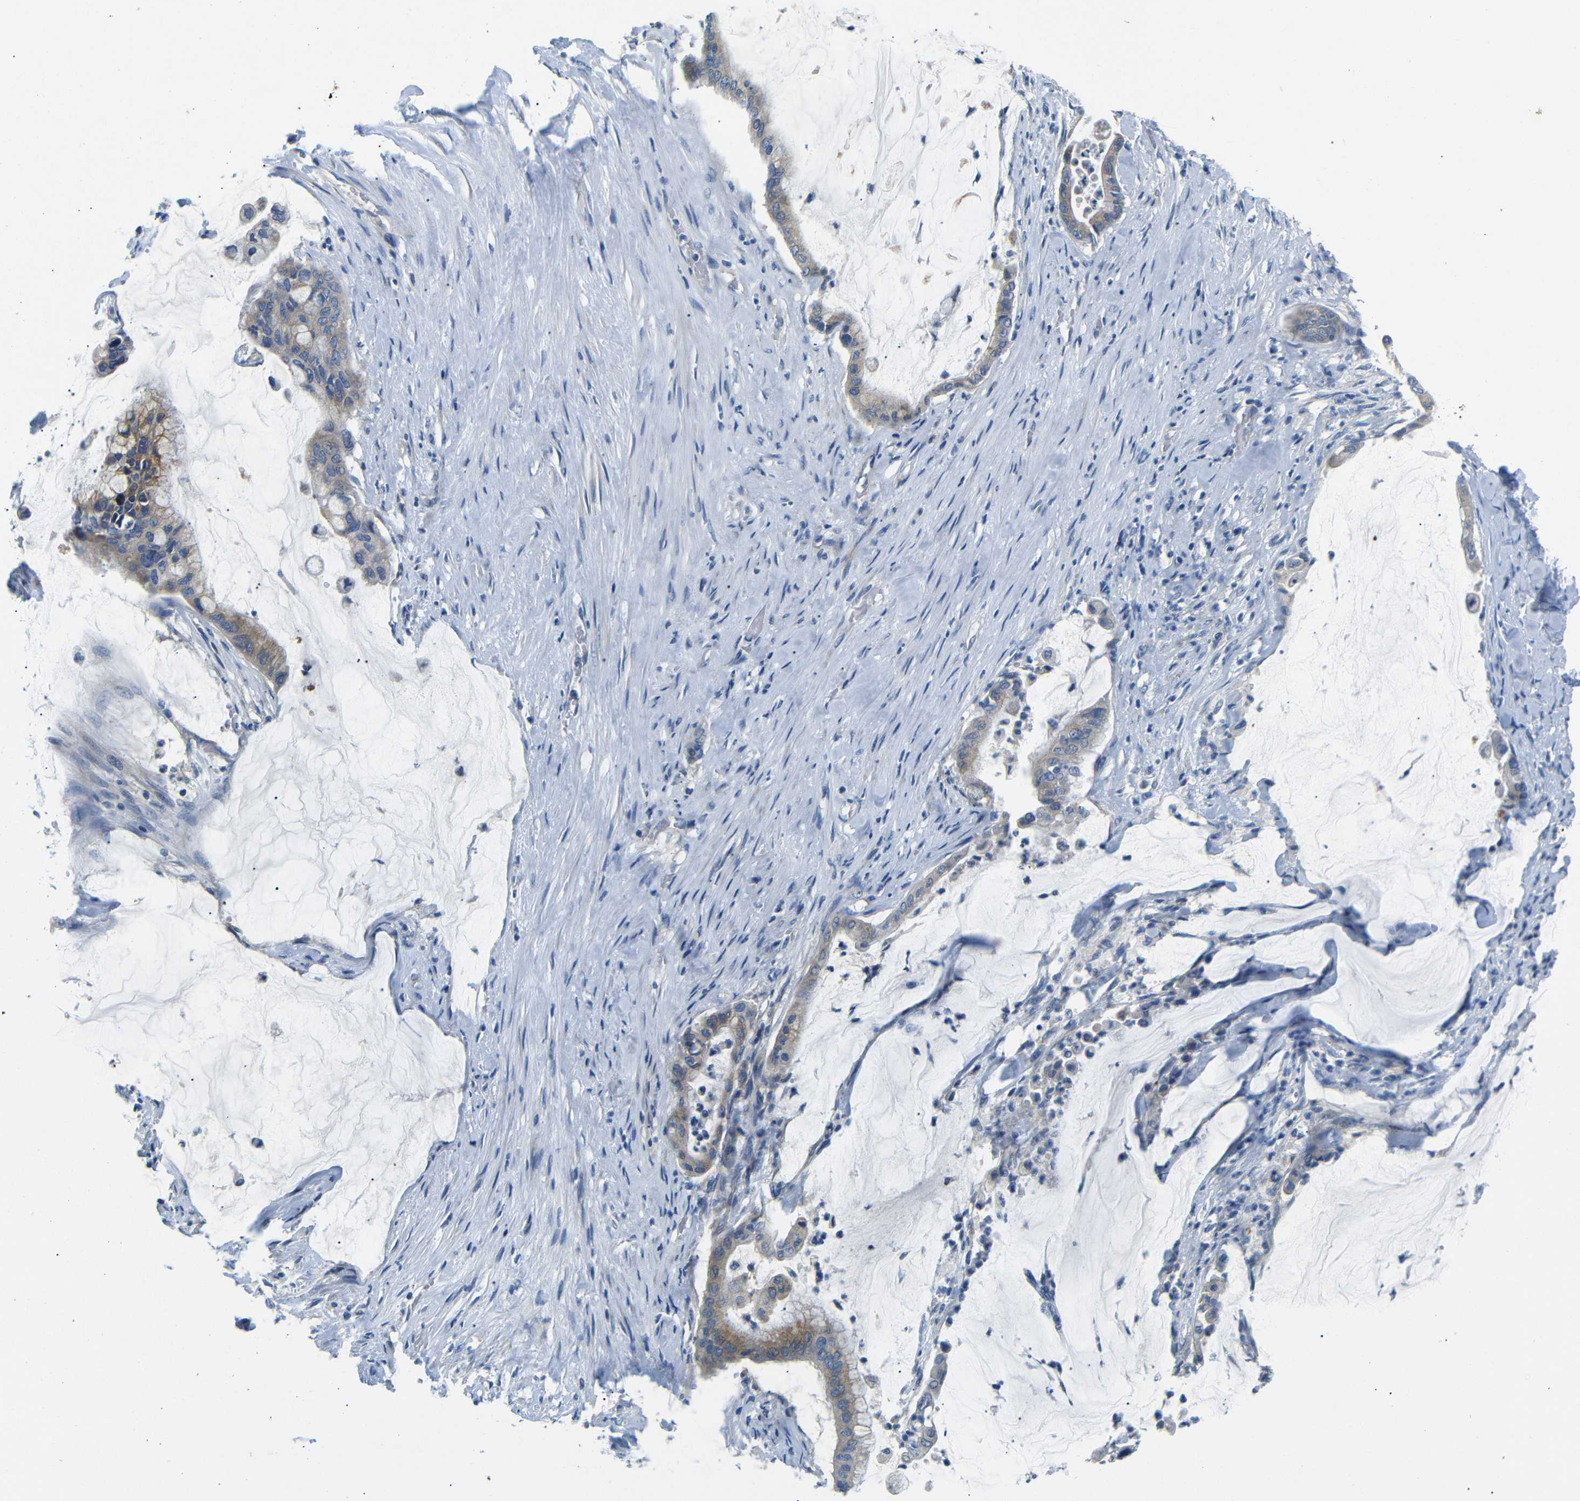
{"staining": {"intensity": "moderate", "quantity": ">75%", "location": "cytoplasmic/membranous"}, "tissue": "pancreatic cancer", "cell_type": "Tumor cells", "image_type": "cancer", "snomed": [{"axis": "morphology", "description": "Adenocarcinoma, NOS"}, {"axis": "topography", "description": "Pancreas"}], "caption": "This image reveals pancreatic cancer stained with immunohistochemistry to label a protein in brown. The cytoplasmic/membranous of tumor cells show moderate positivity for the protein. Nuclei are counter-stained blue.", "gene": "DCP1A", "patient": {"sex": "male", "age": 41}}